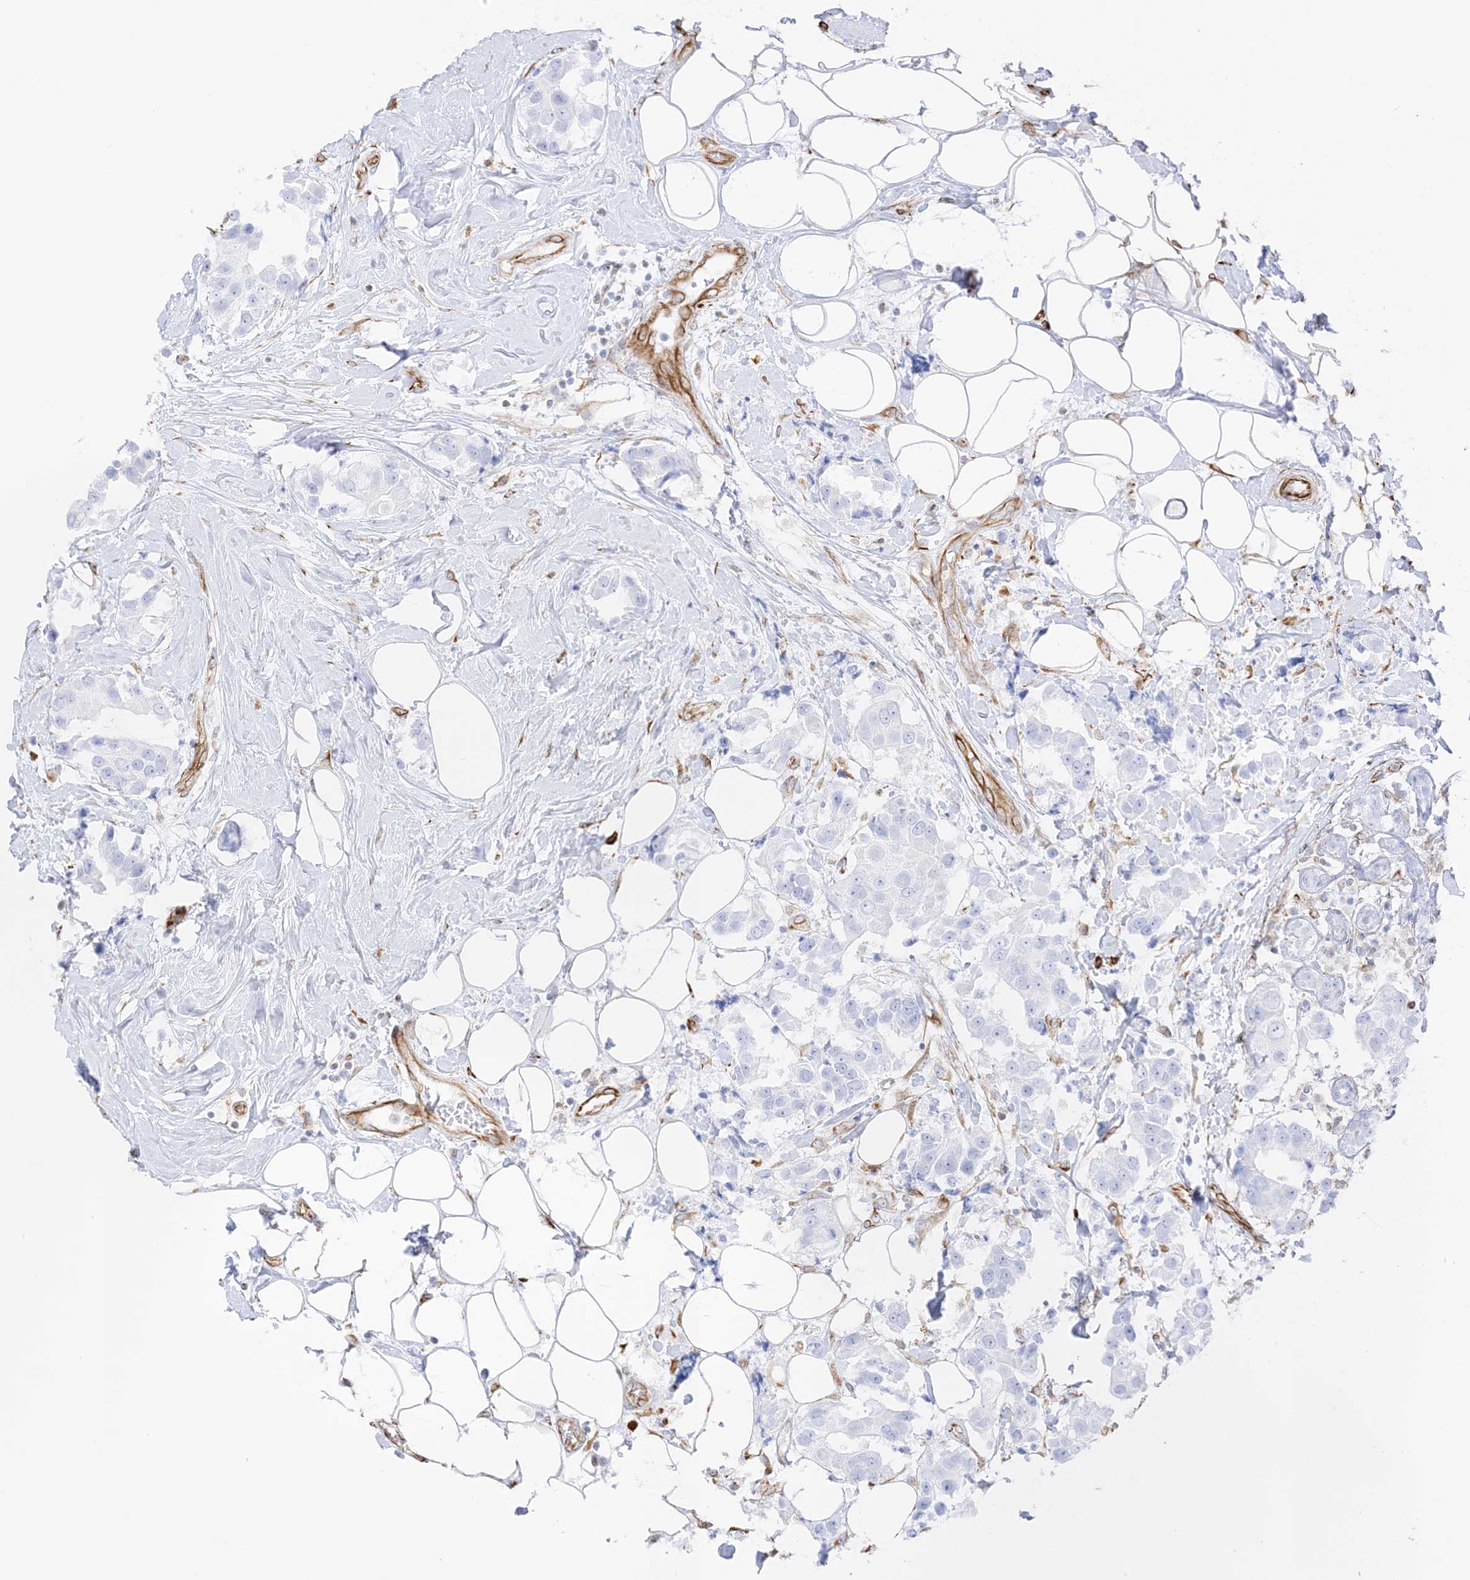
{"staining": {"intensity": "negative", "quantity": "none", "location": "none"}, "tissue": "breast cancer", "cell_type": "Tumor cells", "image_type": "cancer", "snomed": [{"axis": "morphology", "description": "Normal tissue, NOS"}, {"axis": "morphology", "description": "Duct carcinoma"}, {"axis": "topography", "description": "Breast"}], "caption": "This photomicrograph is of intraductal carcinoma (breast) stained with immunohistochemistry to label a protein in brown with the nuclei are counter-stained blue. There is no expression in tumor cells. Nuclei are stained in blue.", "gene": "PID1", "patient": {"sex": "female", "age": 39}}